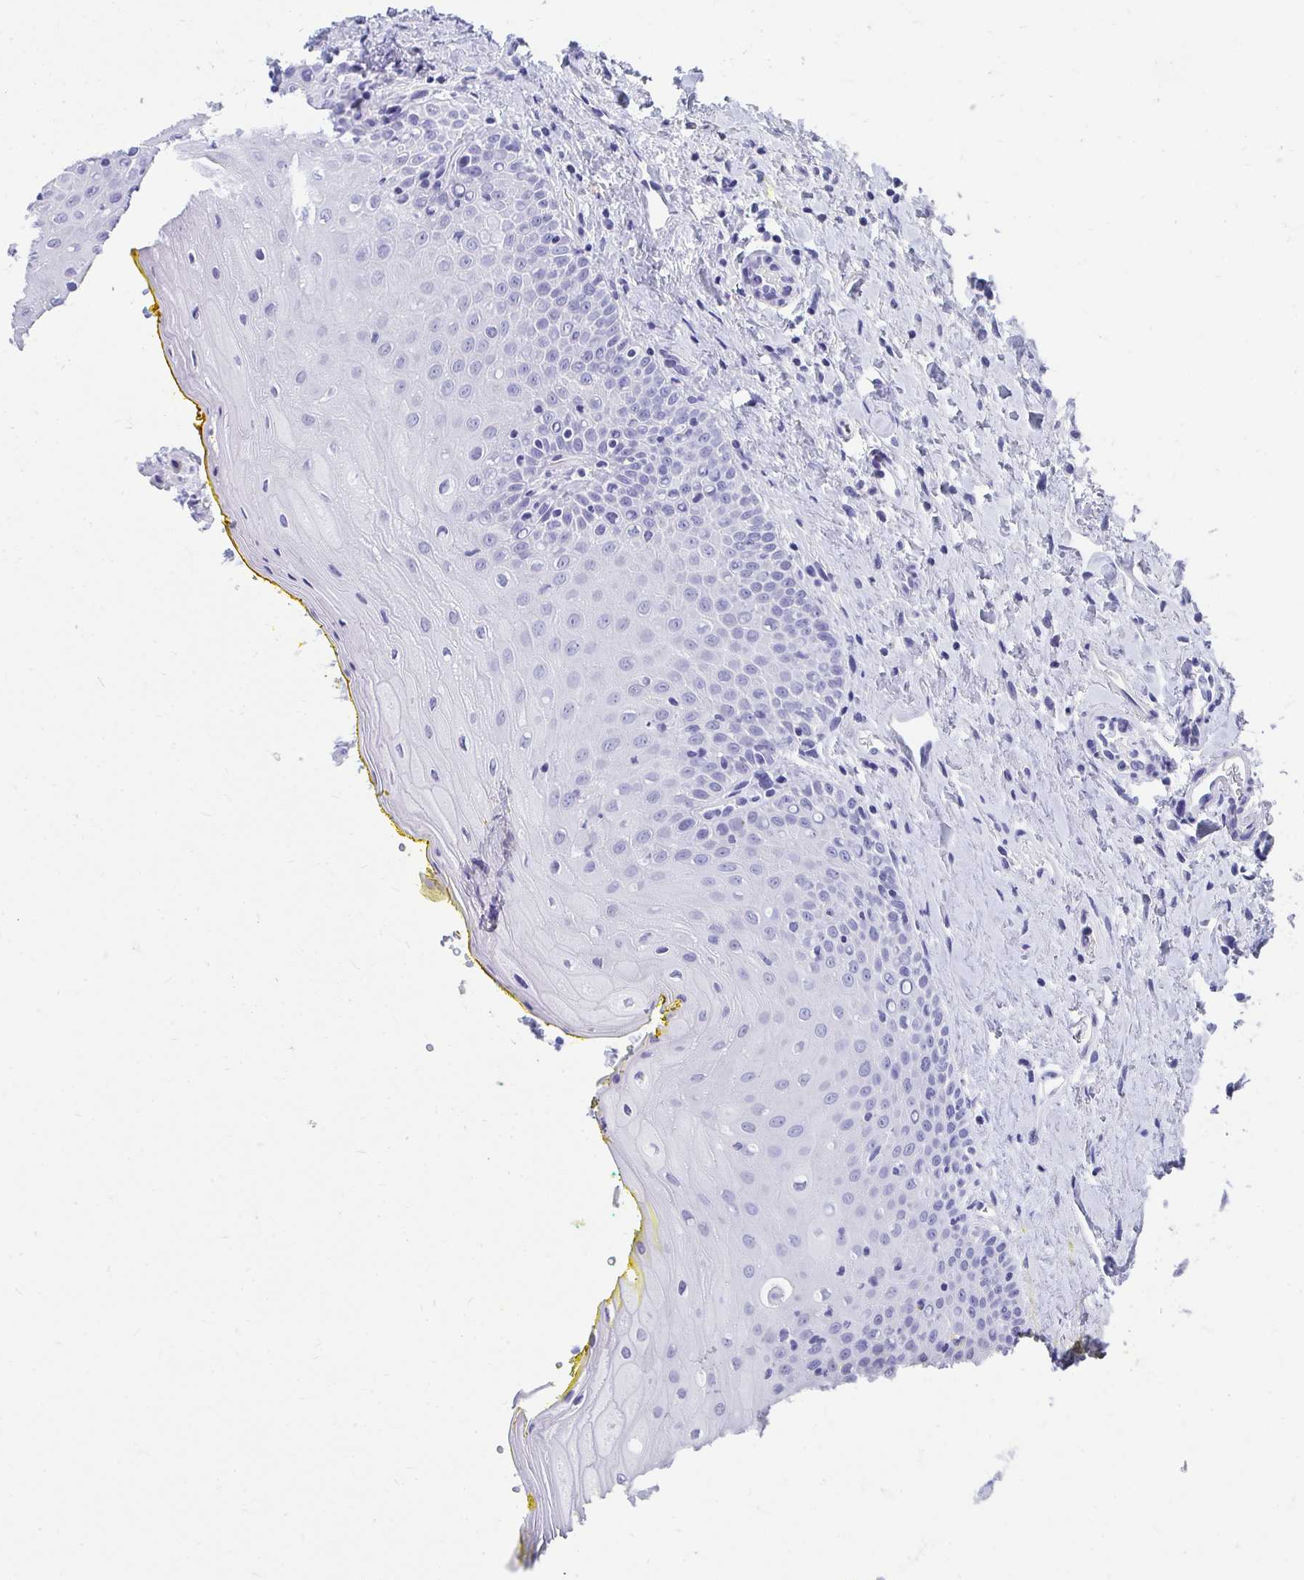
{"staining": {"intensity": "negative", "quantity": "none", "location": "none"}, "tissue": "oral mucosa", "cell_type": "Squamous epithelial cells", "image_type": "normal", "snomed": [{"axis": "morphology", "description": "Normal tissue, NOS"}, {"axis": "morphology", "description": "Squamous cell carcinoma, NOS"}, {"axis": "topography", "description": "Oral tissue"}, {"axis": "topography", "description": "Head-Neck"}], "caption": "A high-resolution image shows immunohistochemistry (IHC) staining of benign oral mucosa, which reveals no significant positivity in squamous epithelial cells. Nuclei are stained in blue.", "gene": "HGD", "patient": {"sex": "female", "age": 70}}